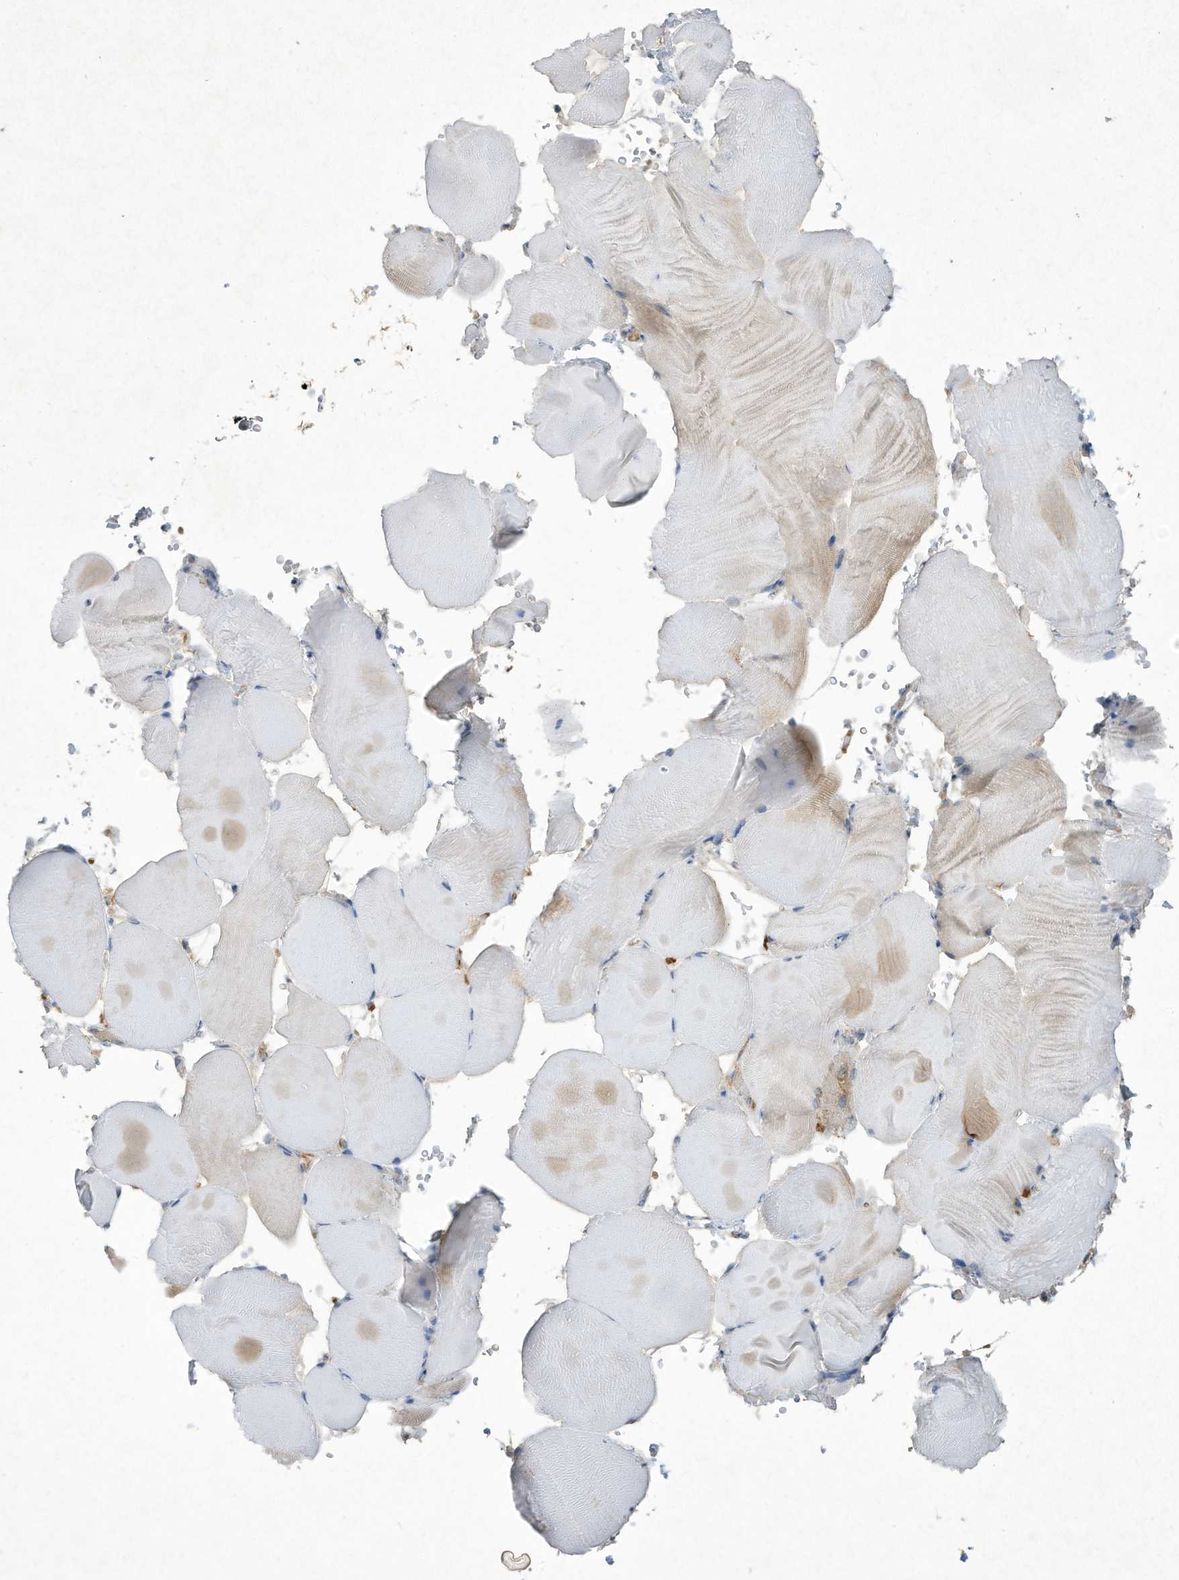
{"staining": {"intensity": "weak", "quantity": "<25%", "location": "cytoplasmic/membranous"}, "tissue": "skeletal muscle", "cell_type": "Myocytes", "image_type": "normal", "snomed": [{"axis": "morphology", "description": "Normal tissue, NOS"}, {"axis": "topography", "description": "Skeletal muscle"}, {"axis": "topography", "description": "Parathyroid gland"}], "caption": "Skeletal muscle stained for a protein using immunohistochemistry (IHC) displays no staining myocytes.", "gene": "HAS3", "patient": {"sex": "female", "age": 37}}